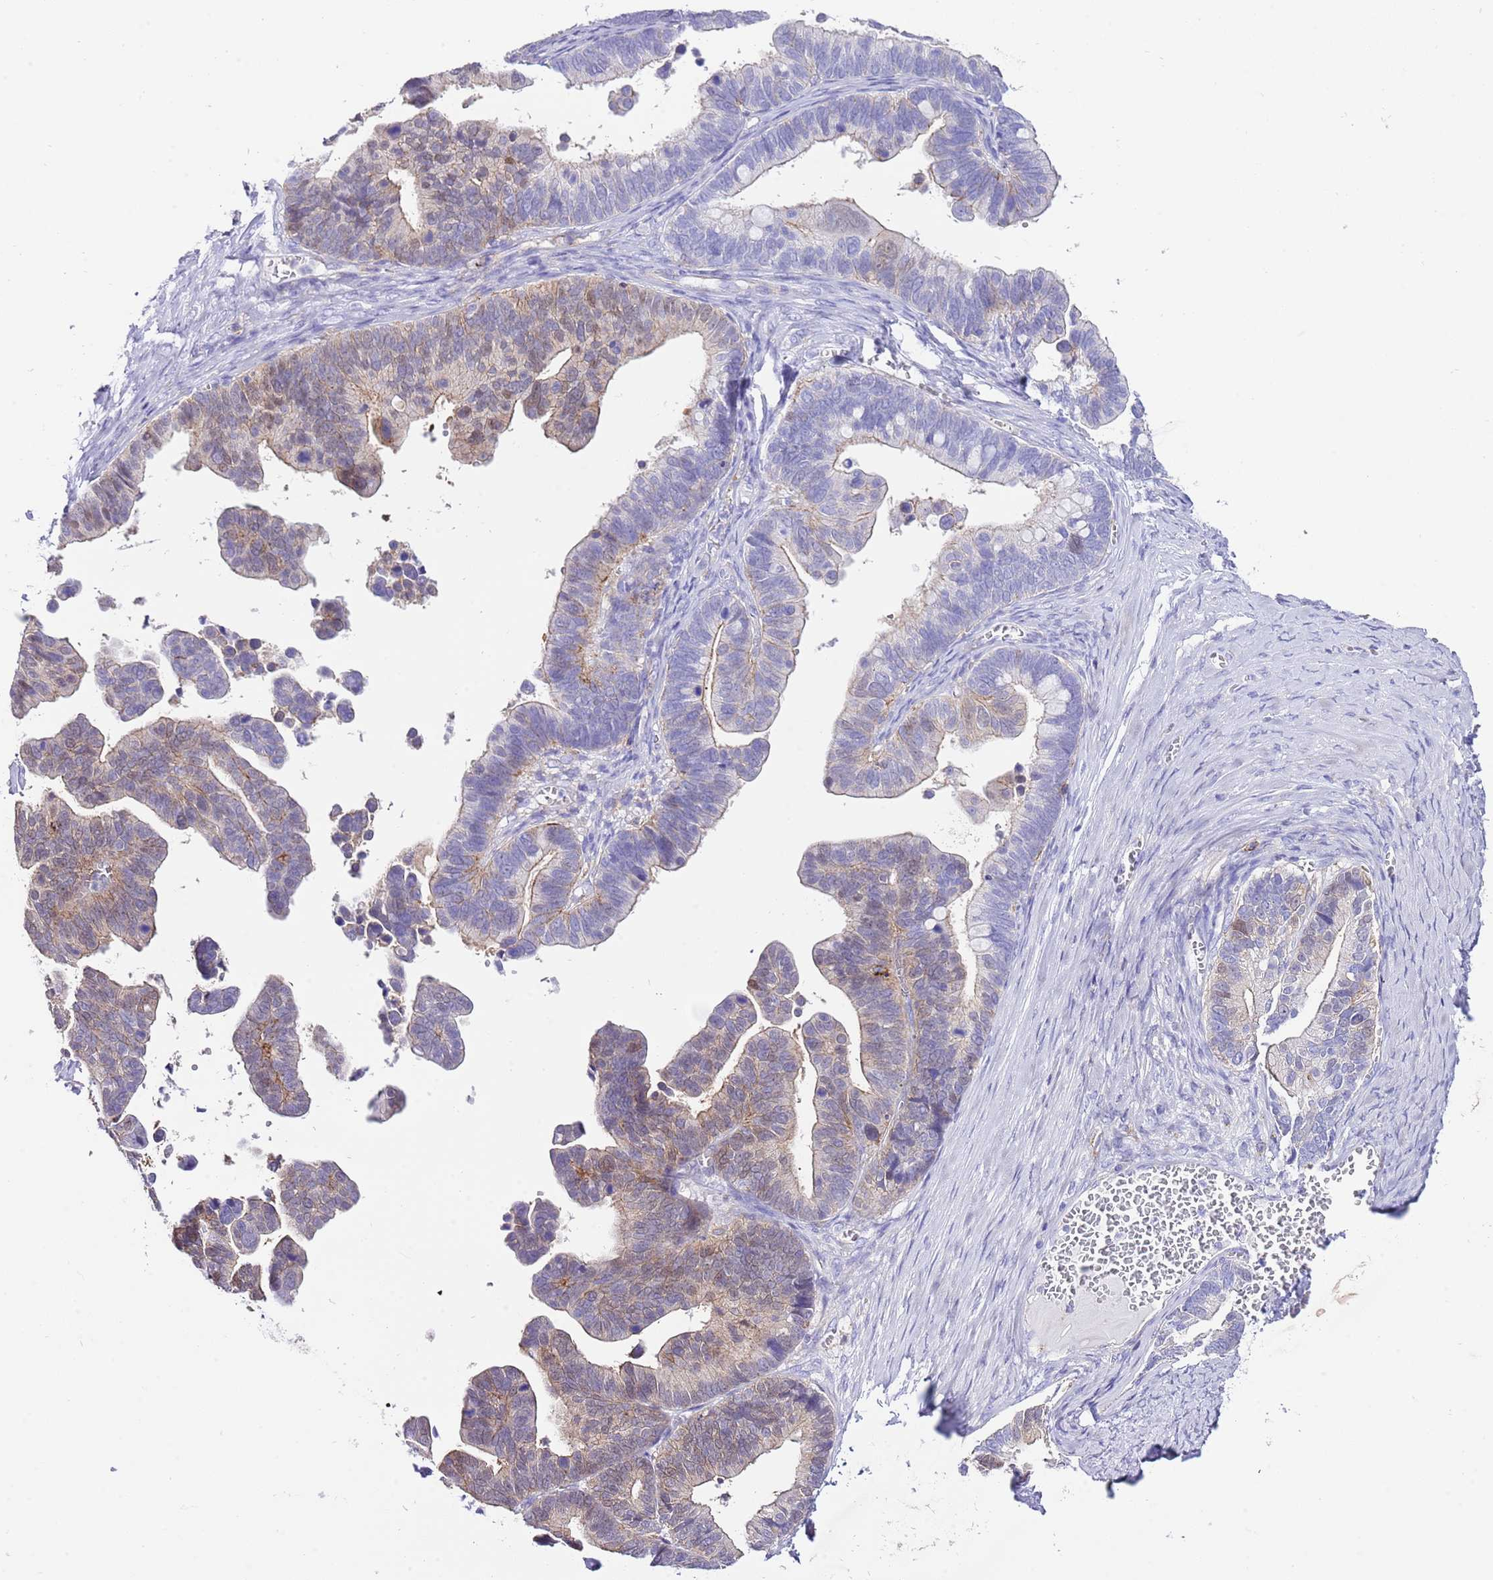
{"staining": {"intensity": "weak", "quantity": "25%-75%", "location": "cytoplasmic/membranous"}, "tissue": "ovarian cancer", "cell_type": "Tumor cells", "image_type": "cancer", "snomed": [{"axis": "morphology", "description": "Cystadenocarcinoma, serous, NOS"}, {"axis": "topography", "description": "Ovary"}], "caption": "Serous cystadenocarcinoma (ovarian) stained for a protein (brown) demonstrates weak cytoplasmic/membranous positive staining in about 25%-75% of tumor cells.", "gene": "ALDH3A1", "patient": {"sex": "female", "age": 56}}